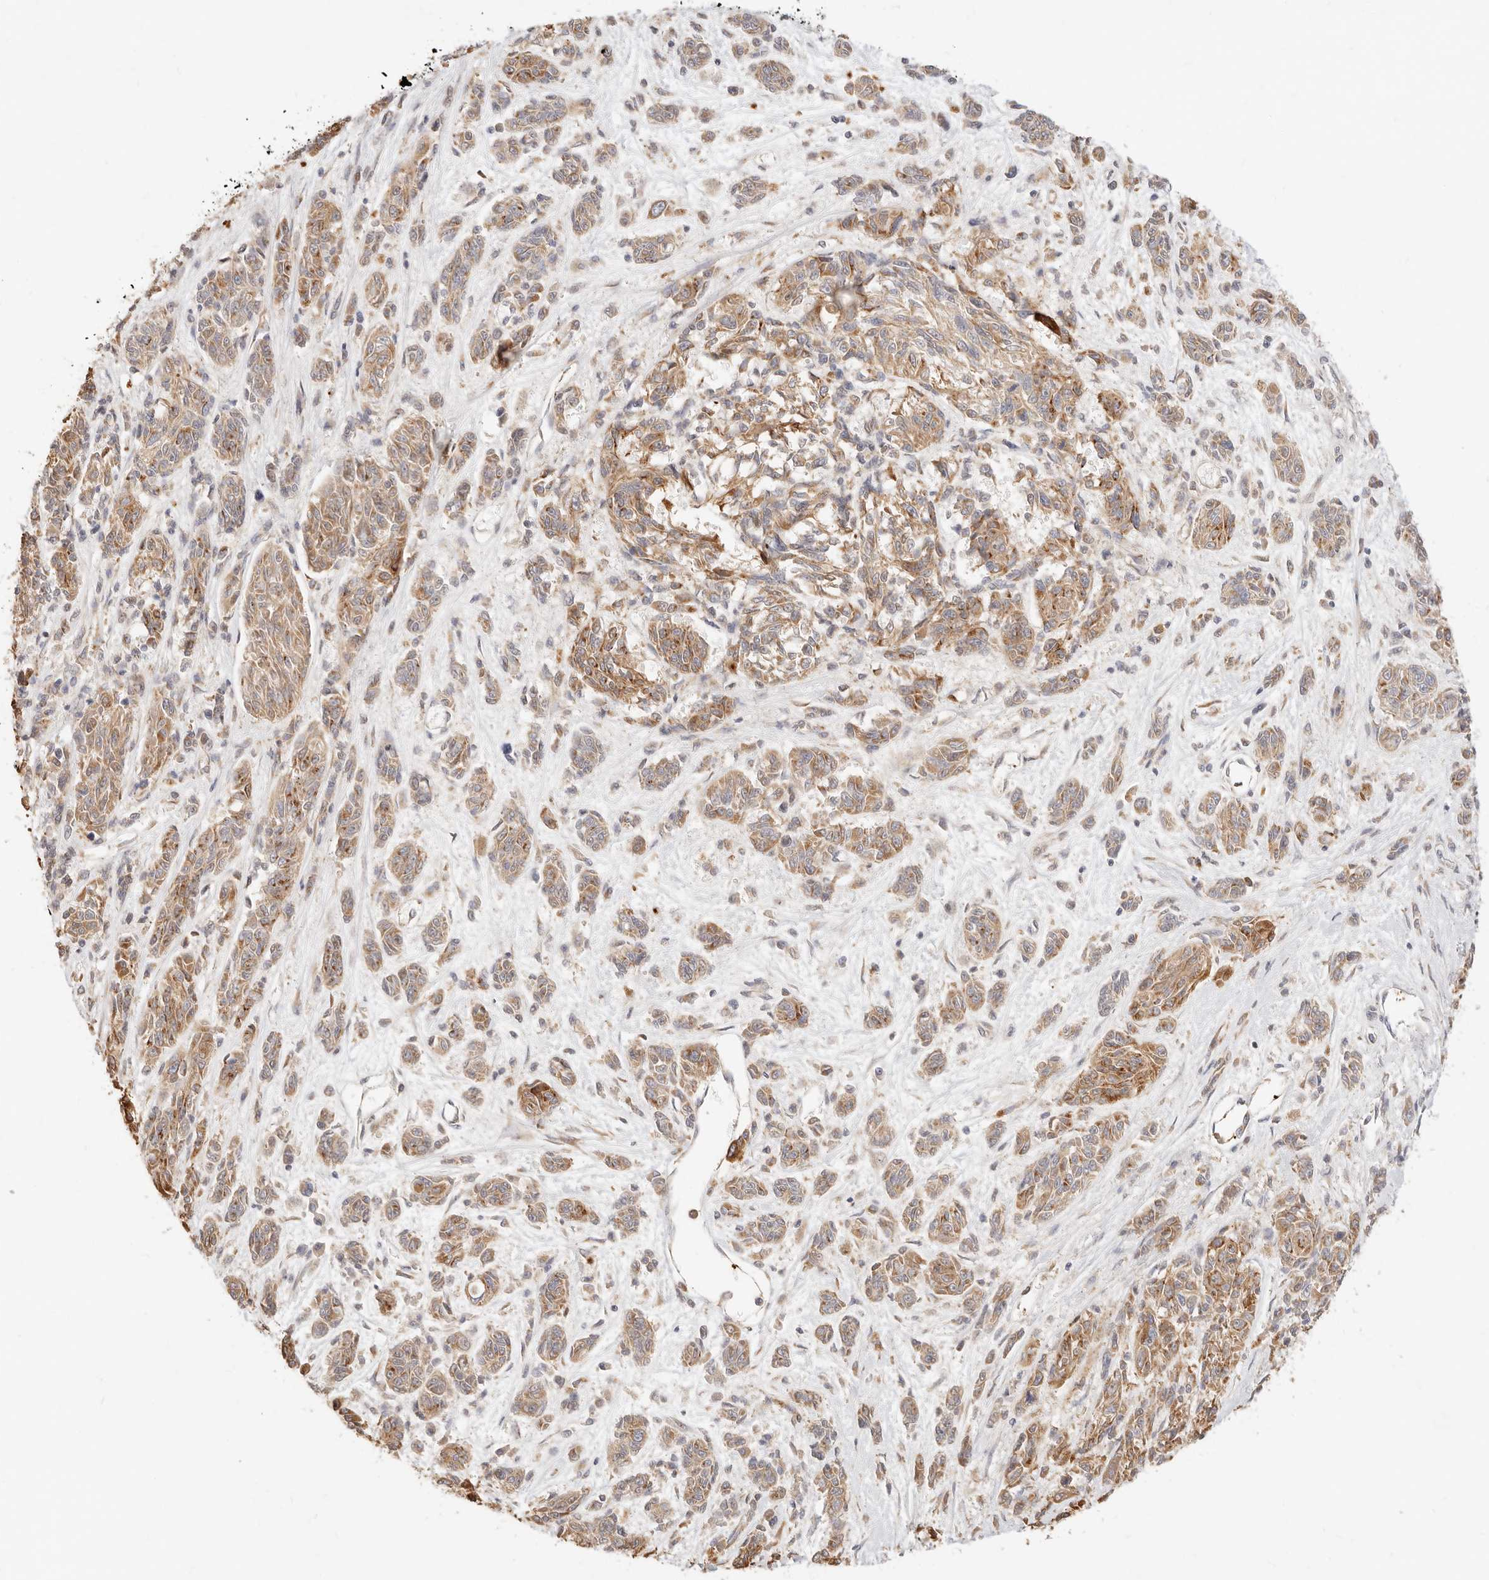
{"staining": {"intensity": "moderate", "quantity": ">75%", "location": "cytoplasmic/membranous"}, "tissue": "melanoma", "cell_type": "Tumor cells", "image_type": "cancer", "snomed": [{"axis": "morphology", "description": "Malignant melanoma, NOS"}, {"axis": "topography", "description": "Skin"}], "caption": "High-magnification brightfield microscopy of malignant melanoma stained with DAB (3,3'-diaminobenzidine) (brown) and counterstained with hematoxylin (blue). tumor cells exhibit moderate cytoplasmic/membranous staining is seen in about>75% of cells. (IHC, brightfield microscopy, high magnification).", "gene": "UBXN10", "patient": {"sex": "male", "age": 53}}